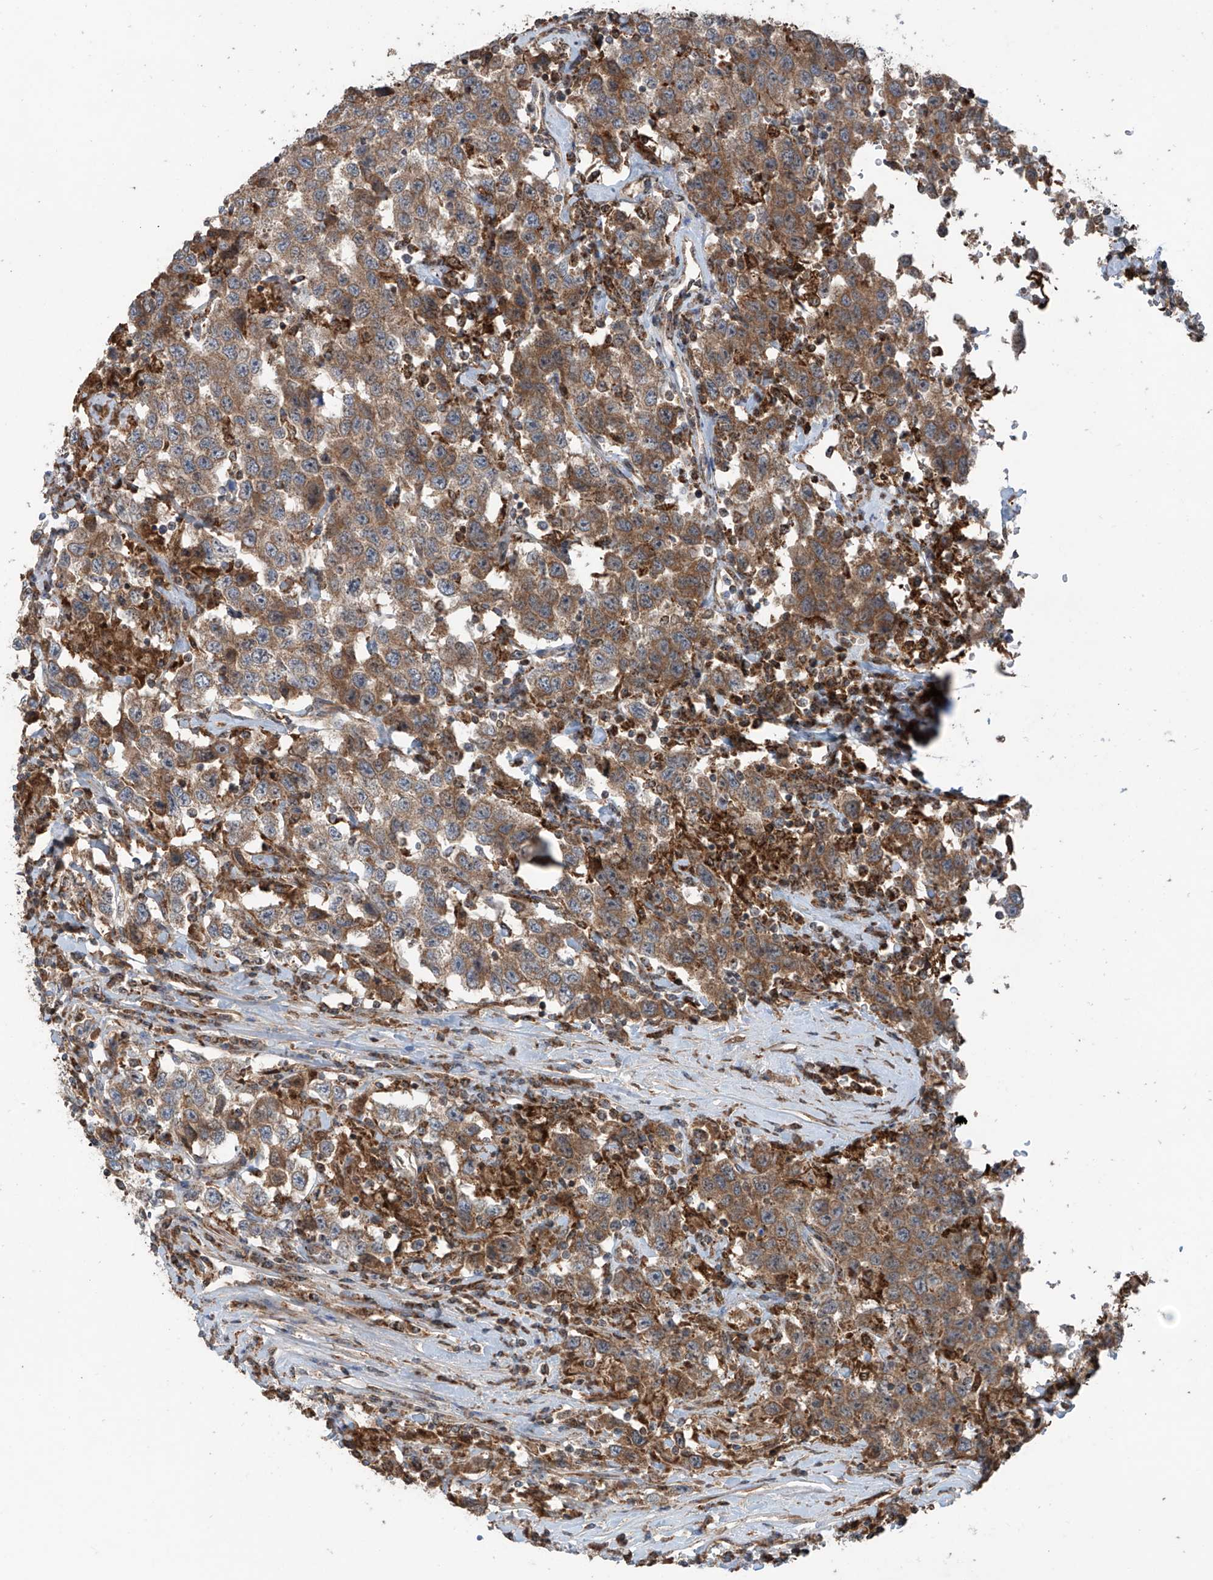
{"staining": {"intensity": "moderate", "quantity": ">75%", "location": "cytoplasmic/membranous"}, "tissue": "testis cancer", "cell_type": "Tumor cells", "image_type": "cancer", "snomed": [{"axis": "morphology", "description": "Seminoma, NOS"}, {"axis": "topography", "description": "Testis"}], "caption": "Protein positivity by immunohistochemistry displays moderate cytoplasmic/membranous staining in approximately >75% of tumor cells in seminoma (testis).", "gene": "SAMD3", "patient": {"sex": "male", "age": 41}}